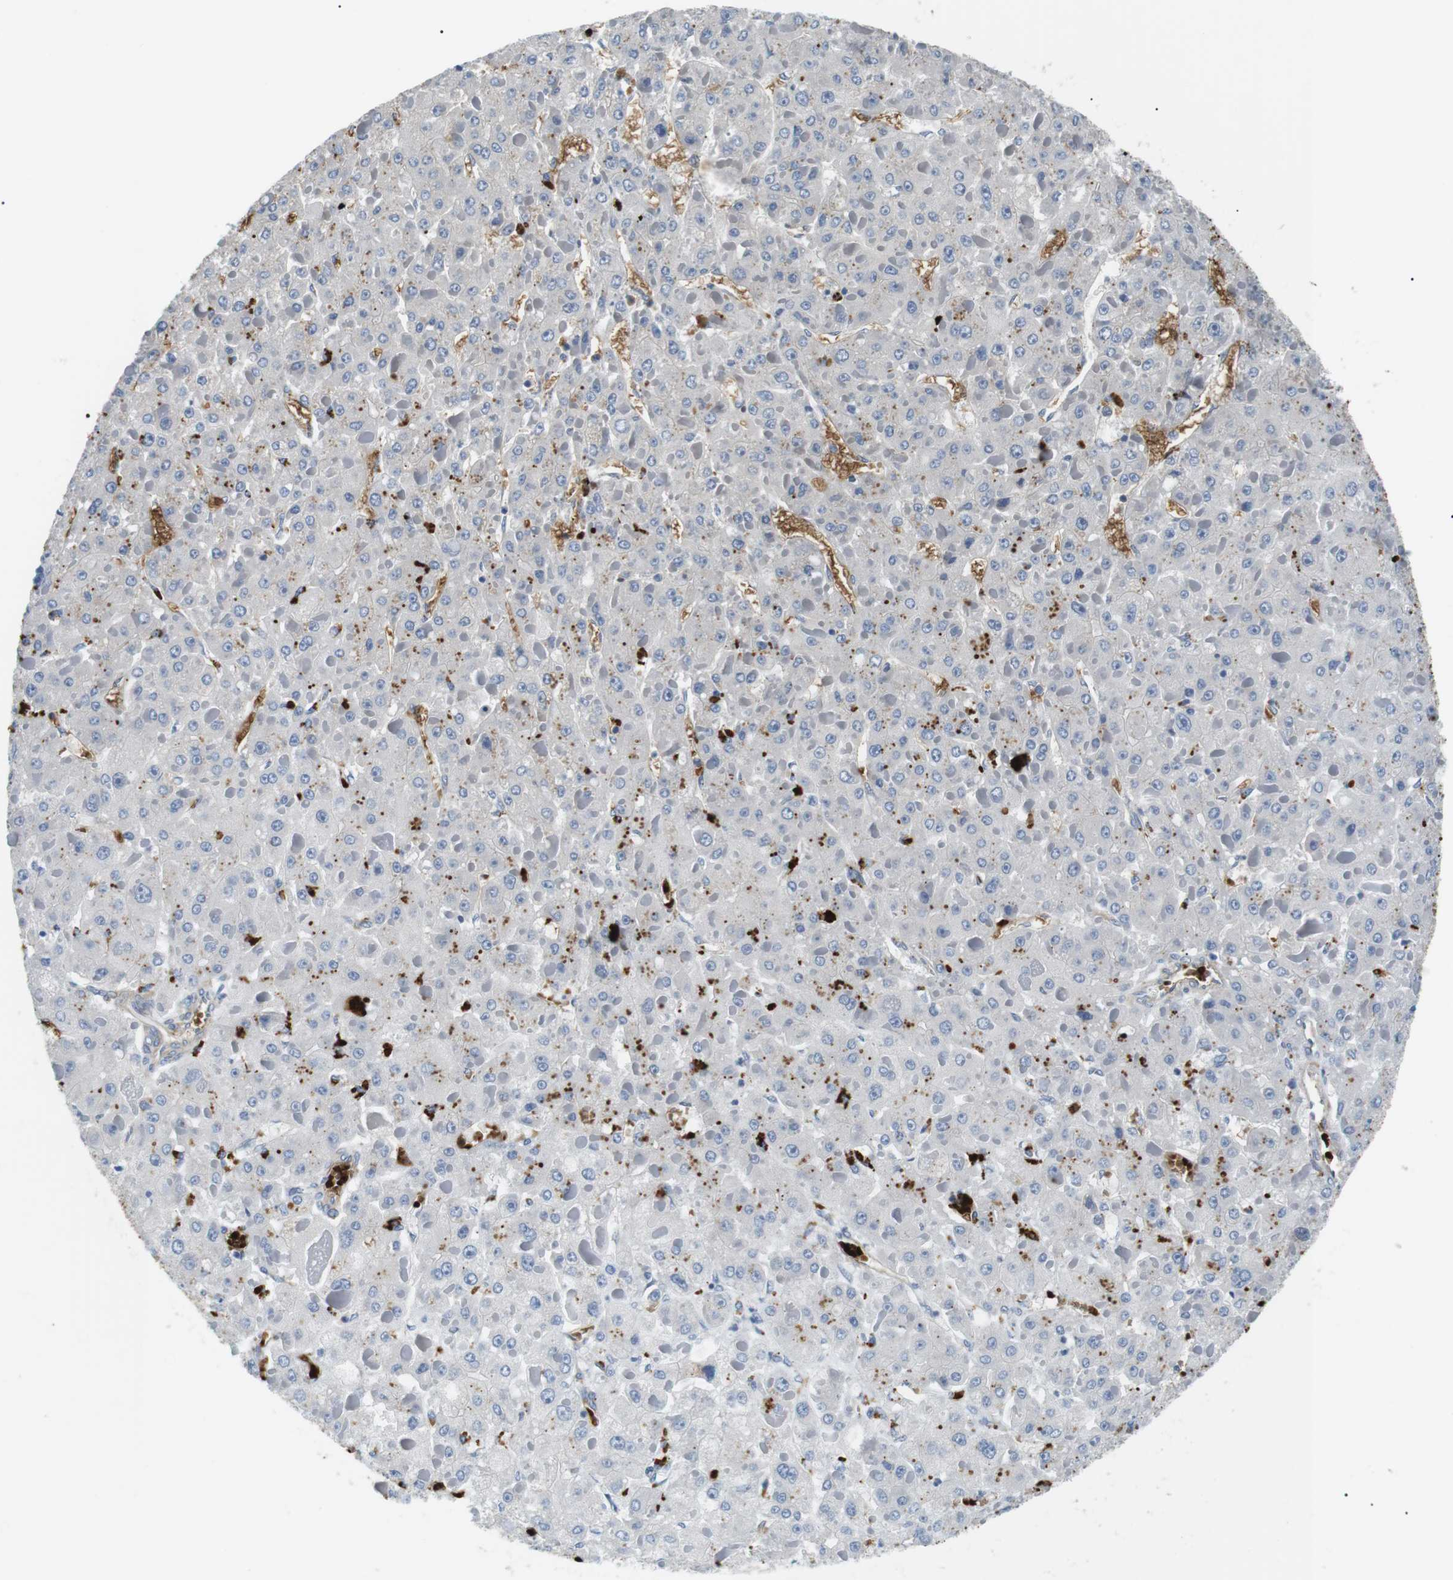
{"staining": {"intensity": "negative", "quantity": "none", "location": "none"}, "tissue": "liver cancer", "cell_type": "Tumor cells", "image_type": "cancer", "snomed": [{"axis": "morphology", "description": "Carcinoma, Hepatocellular, NOS"}, {"axis": "topography", "description": "Liver"}], "caption": "Tumor cells show no significant protein staining in liver cancer.", "gene": "ADCY10", "patient": {"sex": "female", "age": 73}}